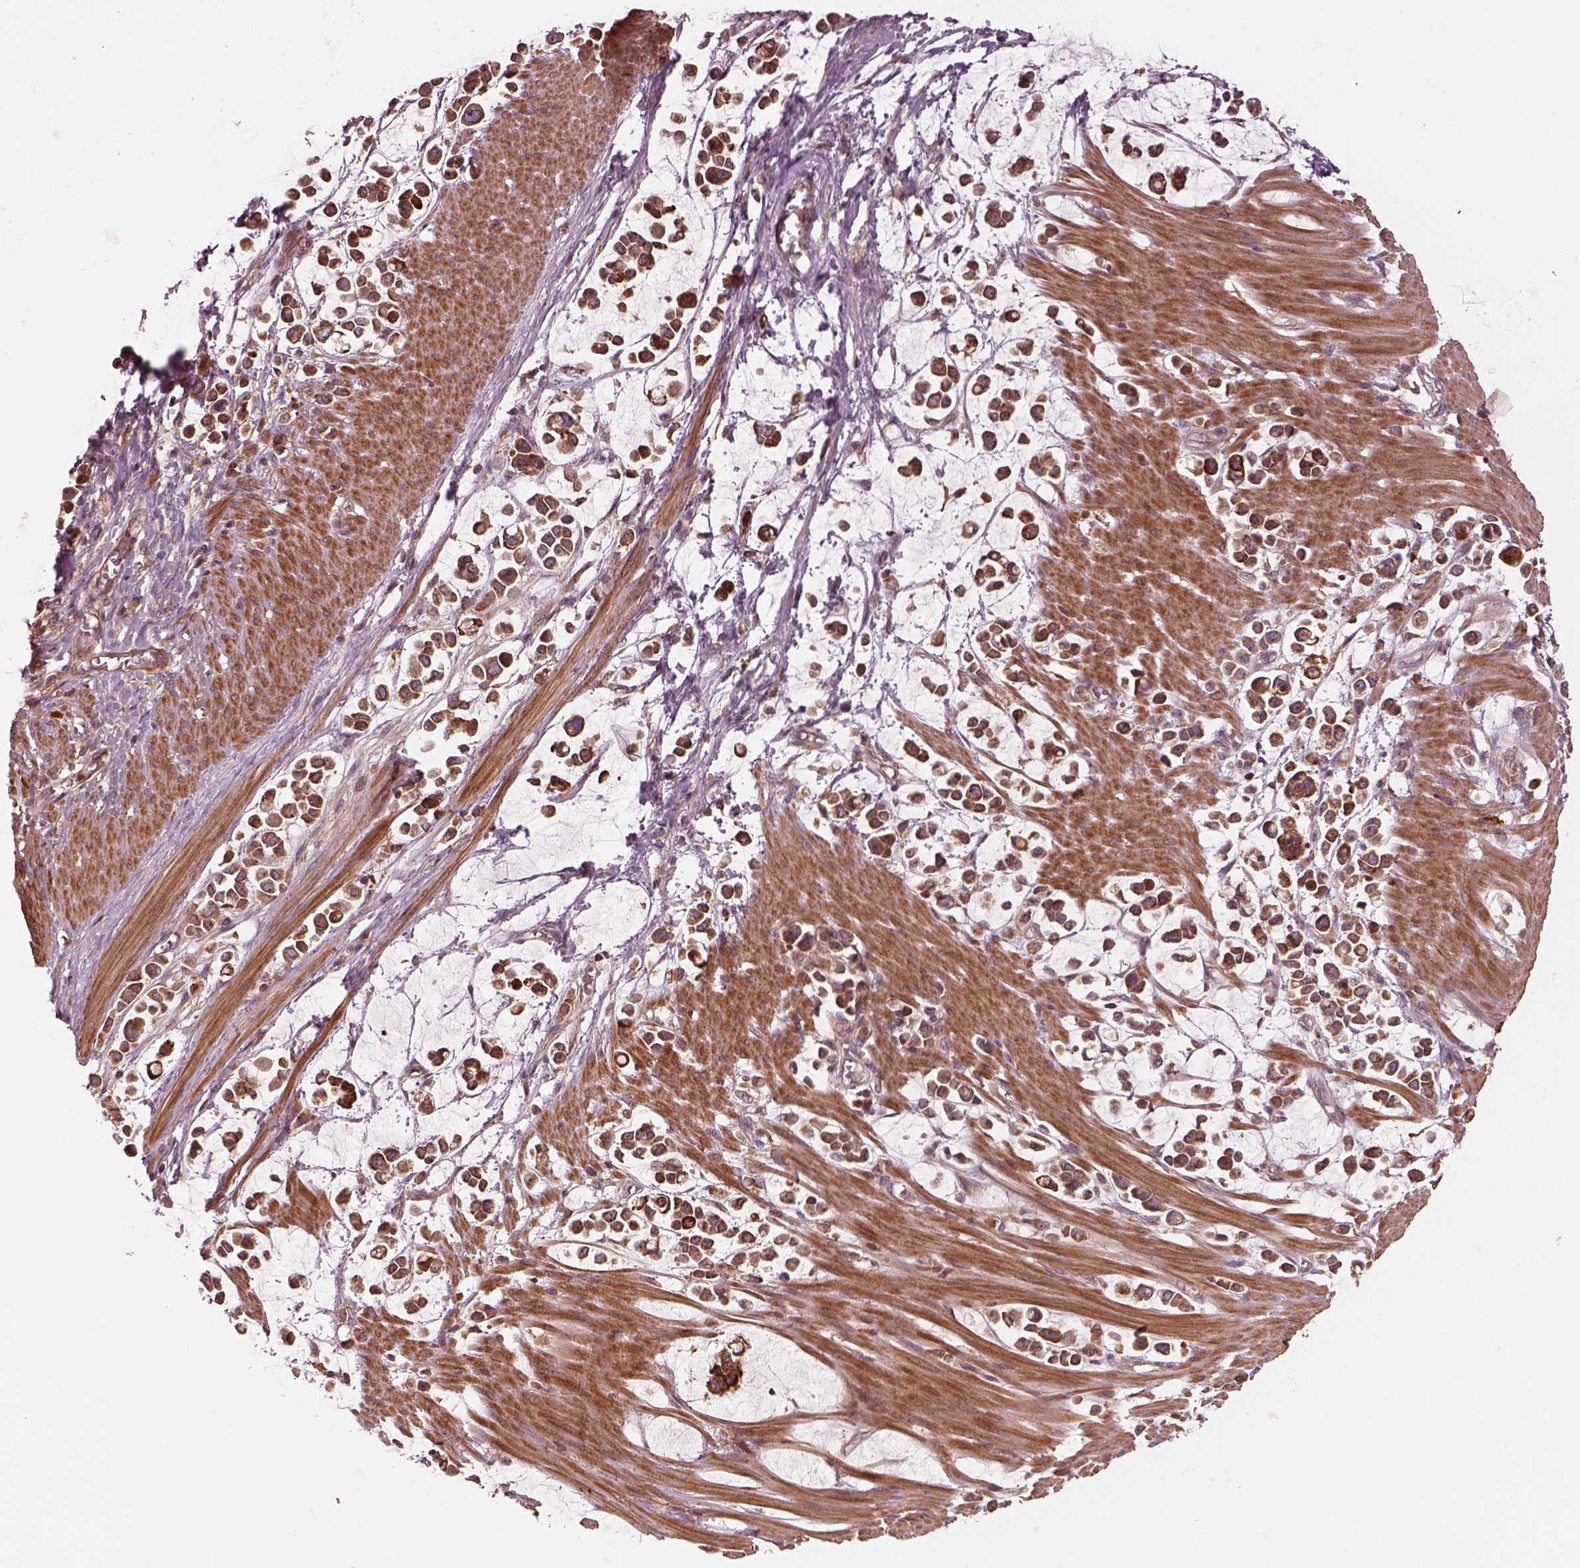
{"staining": {"intensity": "strong", "quantity": ">75%", "location": "cytoplasmic/membranous"}, "tissue": "stomach cancer", "cell_type": "Tumor cells", "image_type": "cancer", "snomed": [{"axis": "morphology", "description": "Adenocarcinoma, NOS"}, {"axis": "topography", "description": "Stomach"}], "caption": "Stomach cancer (adenocarcinoma) stained for a protein reveals strong cytoplasmic/membranous positivity in tumor cells.", "gene": "ASCC2", "patient": {"sex": "male", "age": 82}}